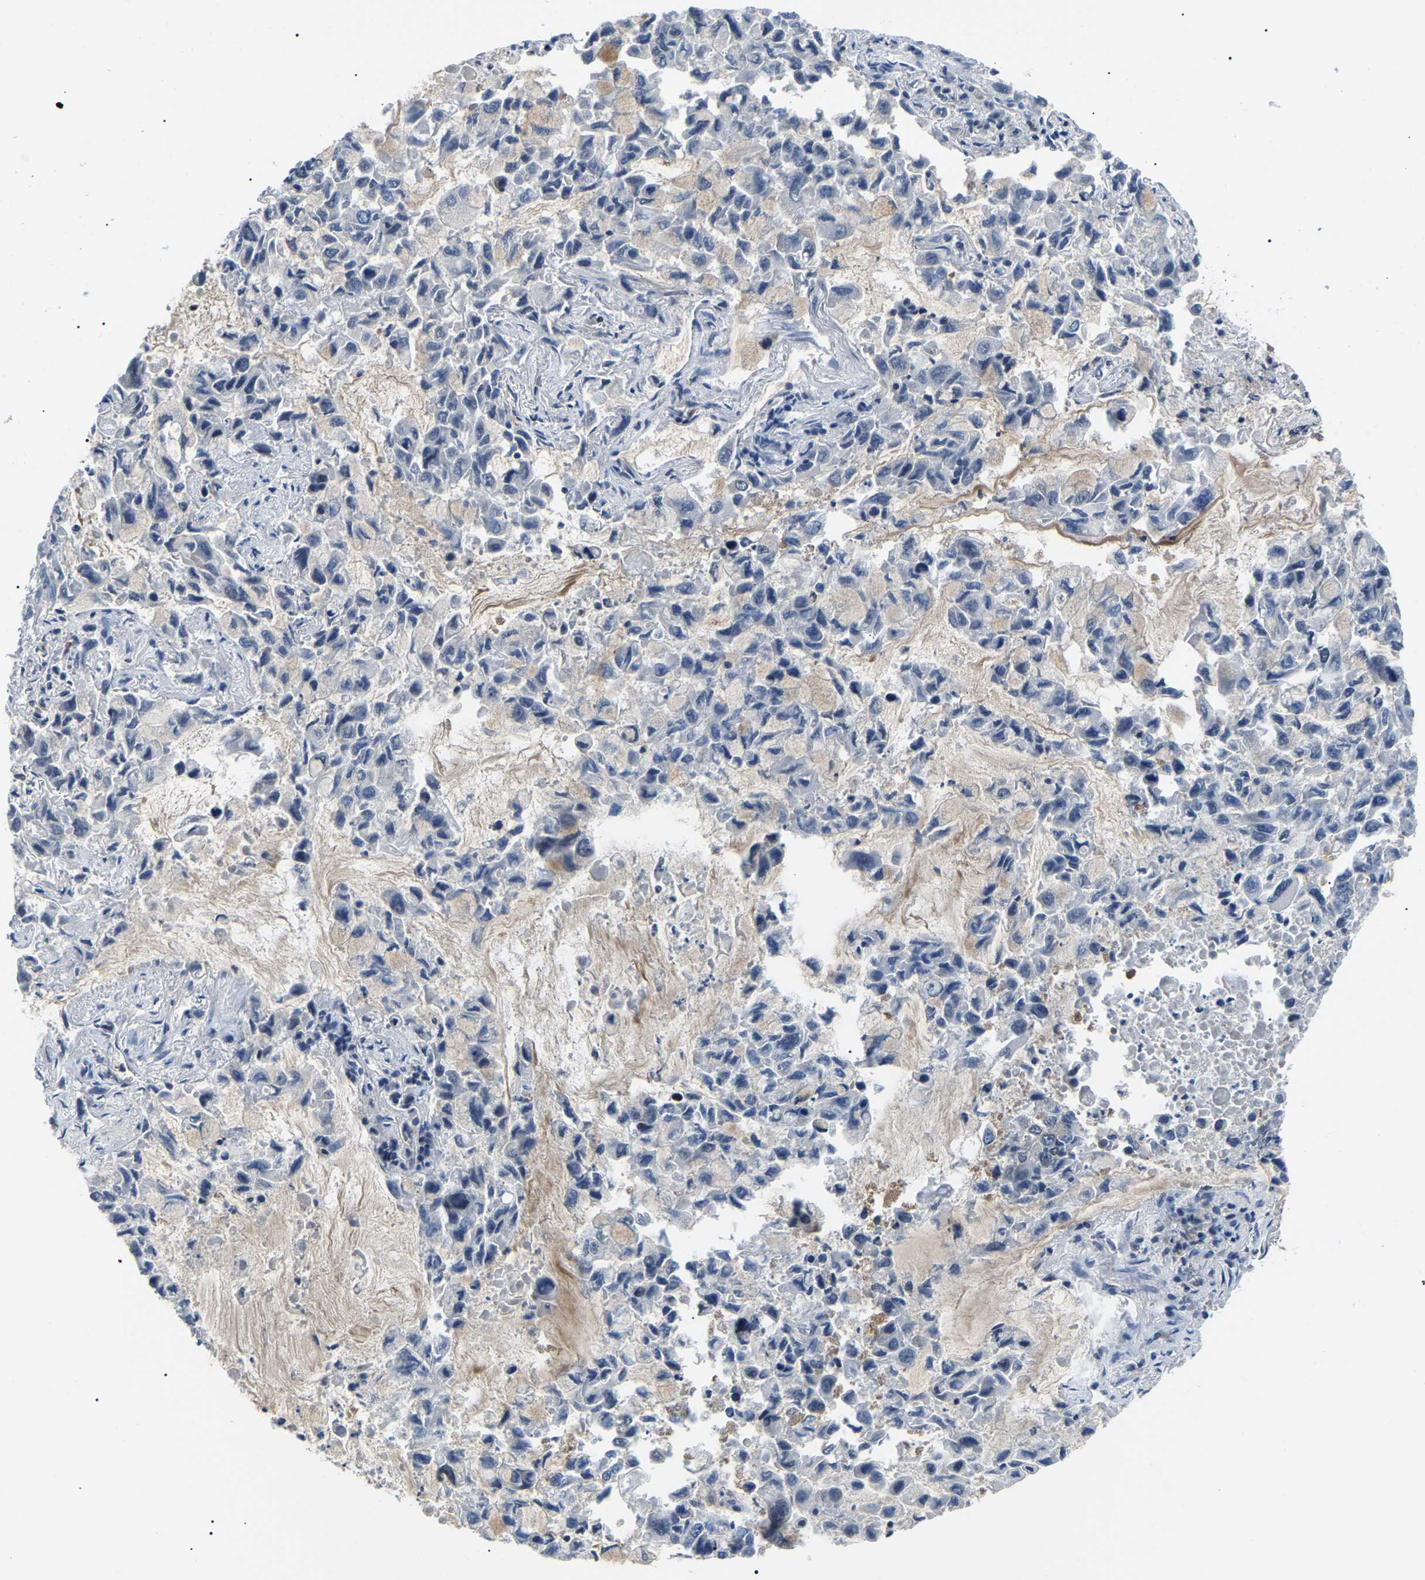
{"staining": {"intensity": "negative", "quantity": "none", "location": "none"}, "tissue": "lung cancer", "cell_type": "Tumor cells", "image_type": "cancer", "snomed": [{"axis": "morphology", "description": "Adenocarcinoma, NOS"}, {"axis": "topography", "description": "Lung"}], "caption": "A photomicrograph of lung cancer (adenocarcinoma) stained for a protein demonstrates no brown staining in tumor cells.", "gene": "RRP1B", "patient": {"sex": "male", "age": 64}}